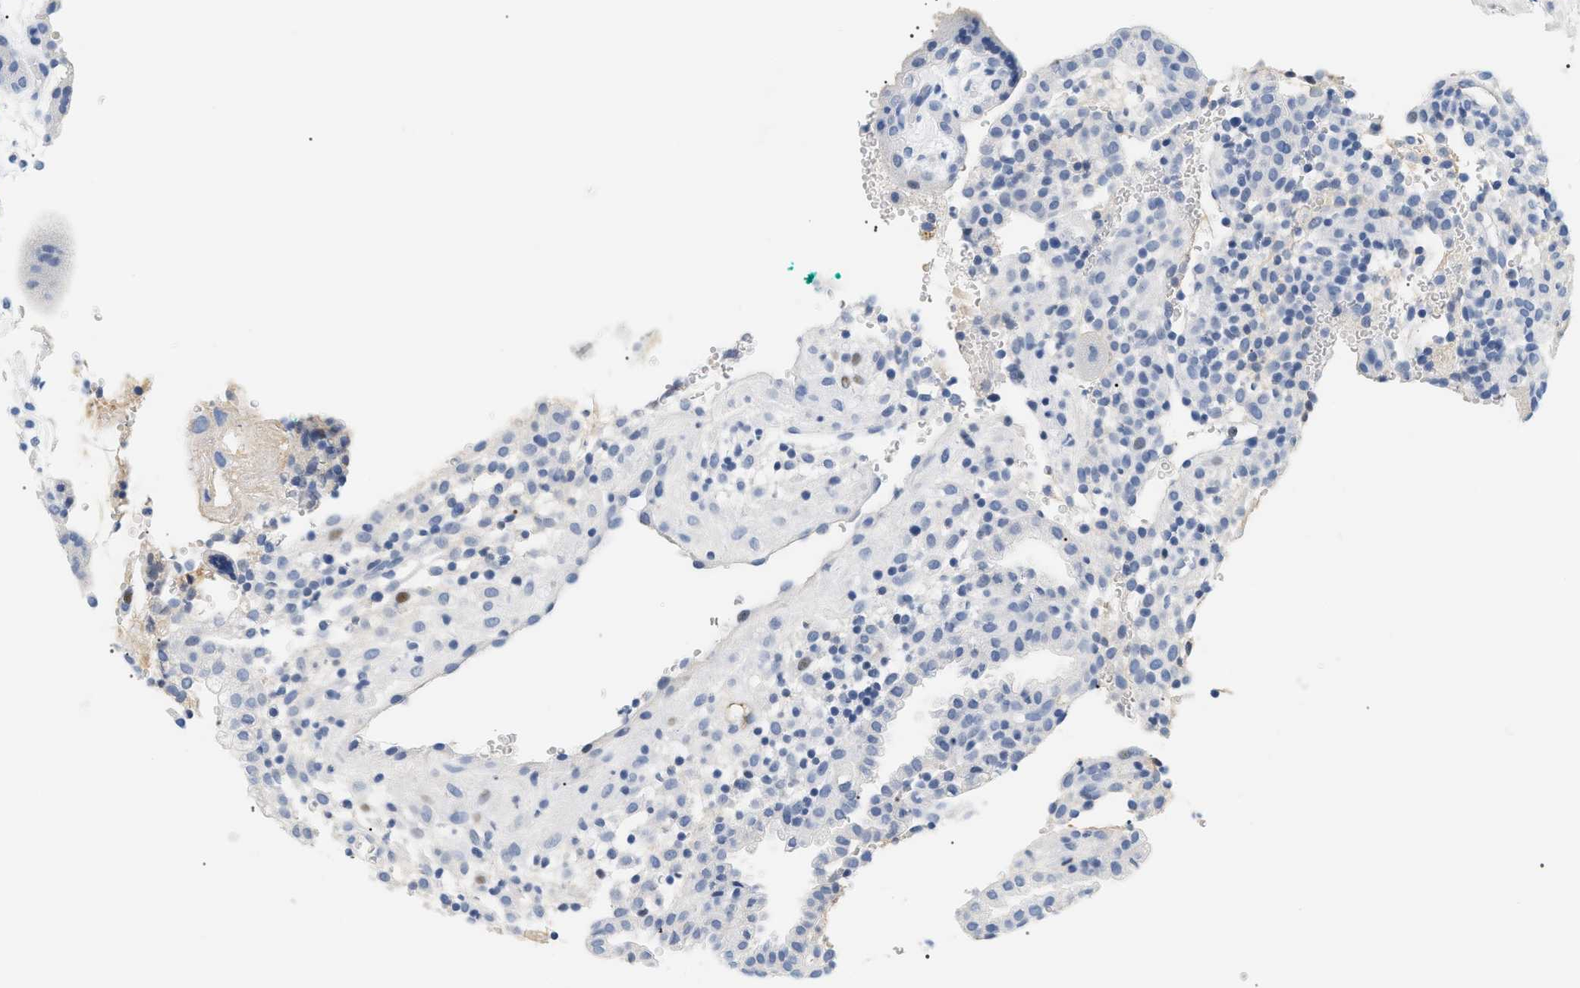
{"staining": {"intensity": "negative", "quantity": "none", "location": "none"}, "tissue": "placenta", "cell_type": "Decidual cells", "image_type": "normal", "snomed": [{"axis": "morphology", "description": "Normal tissue, NOS"}, {"axis": "topography", "description": "Placenta"}], "caption": "The photomicrograph displays no significant staining in decidual cells of placenta.", "gene": "CFH", "patient": {"sex": "female", "age": 18}}